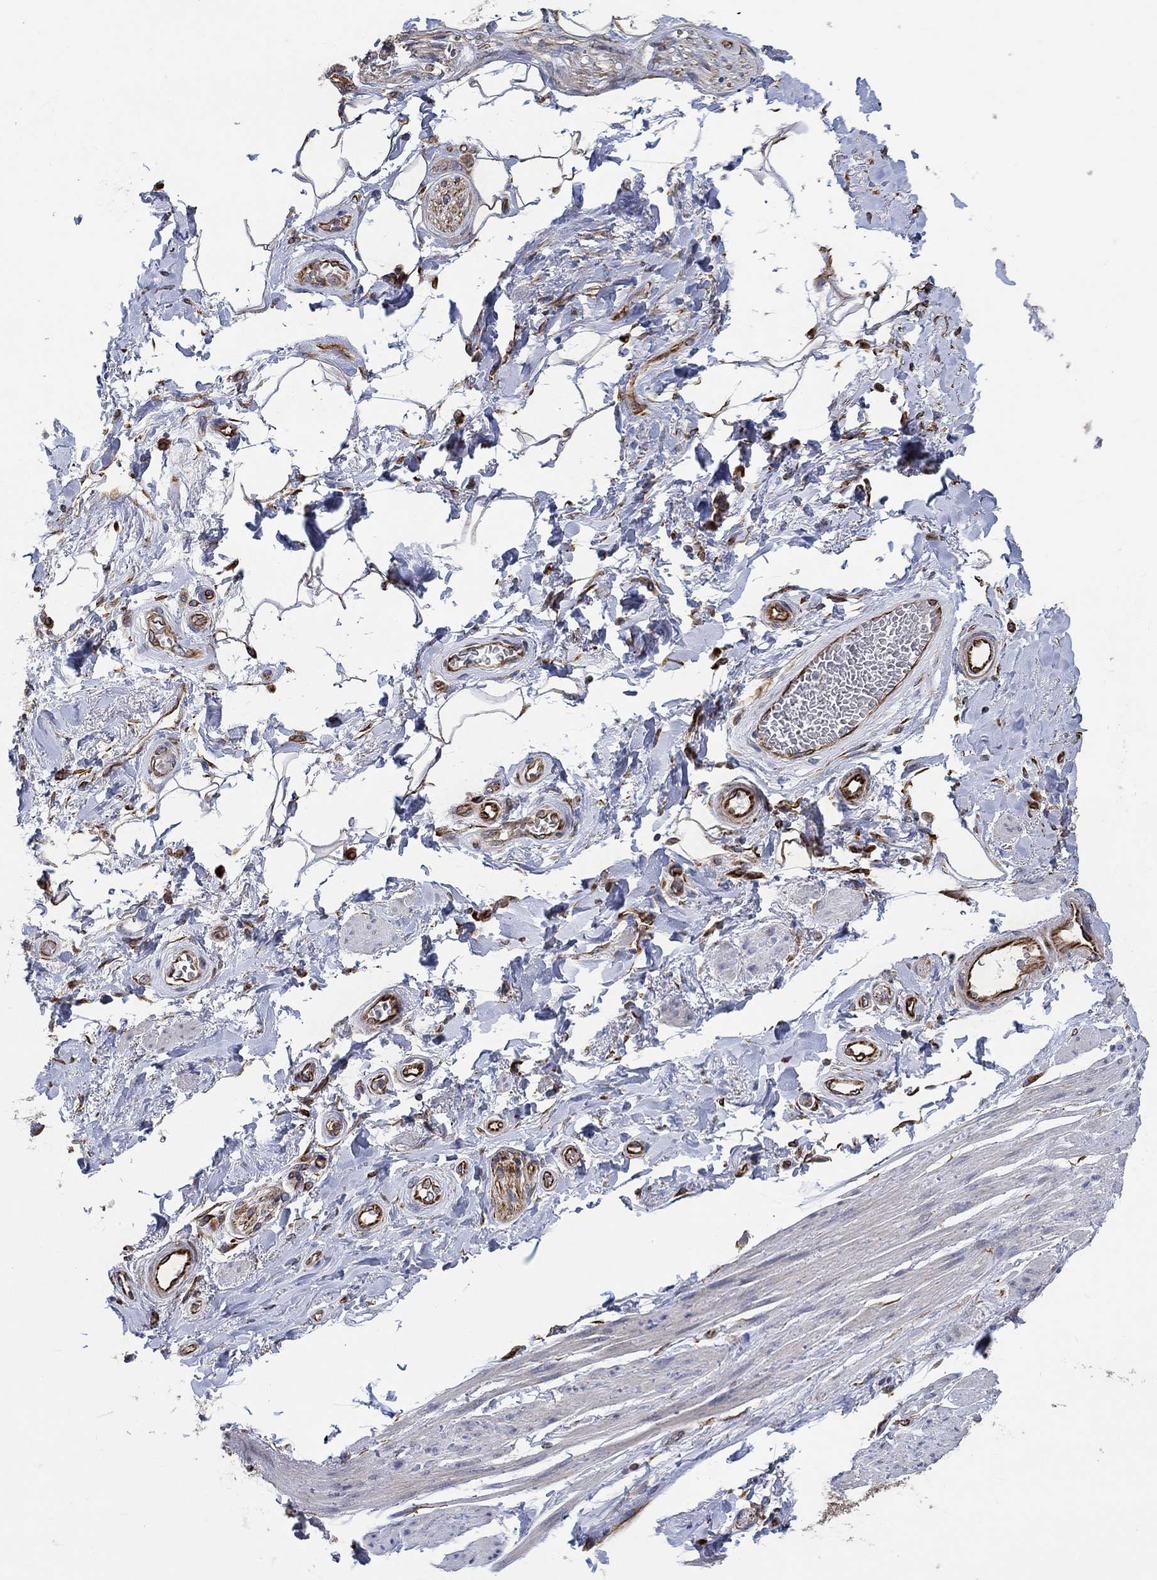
{"staining": {"intensity": "negative", "quantity": "none", "location": "none"}, "tissue": "soft tissue", "cell_type": "Fibroblasts", "image_type": "normal", "snomed": [{"axis": "morphology", "description": "Normal tissue, NOS"}, {"axis": "topography", "description": "Skeletal muscle"}, {"axis": "topography", "description": "Anal"}, {"axis": "topography", "description": "Peripheral nerve tissue"}], "caption": "IHC image of normal soft tissue stained for a protein (brown), which demonstrates no positivity in fibroblasts.", "gene": "CAMK1D", "patient": {"sex": "male", "age": 53}}